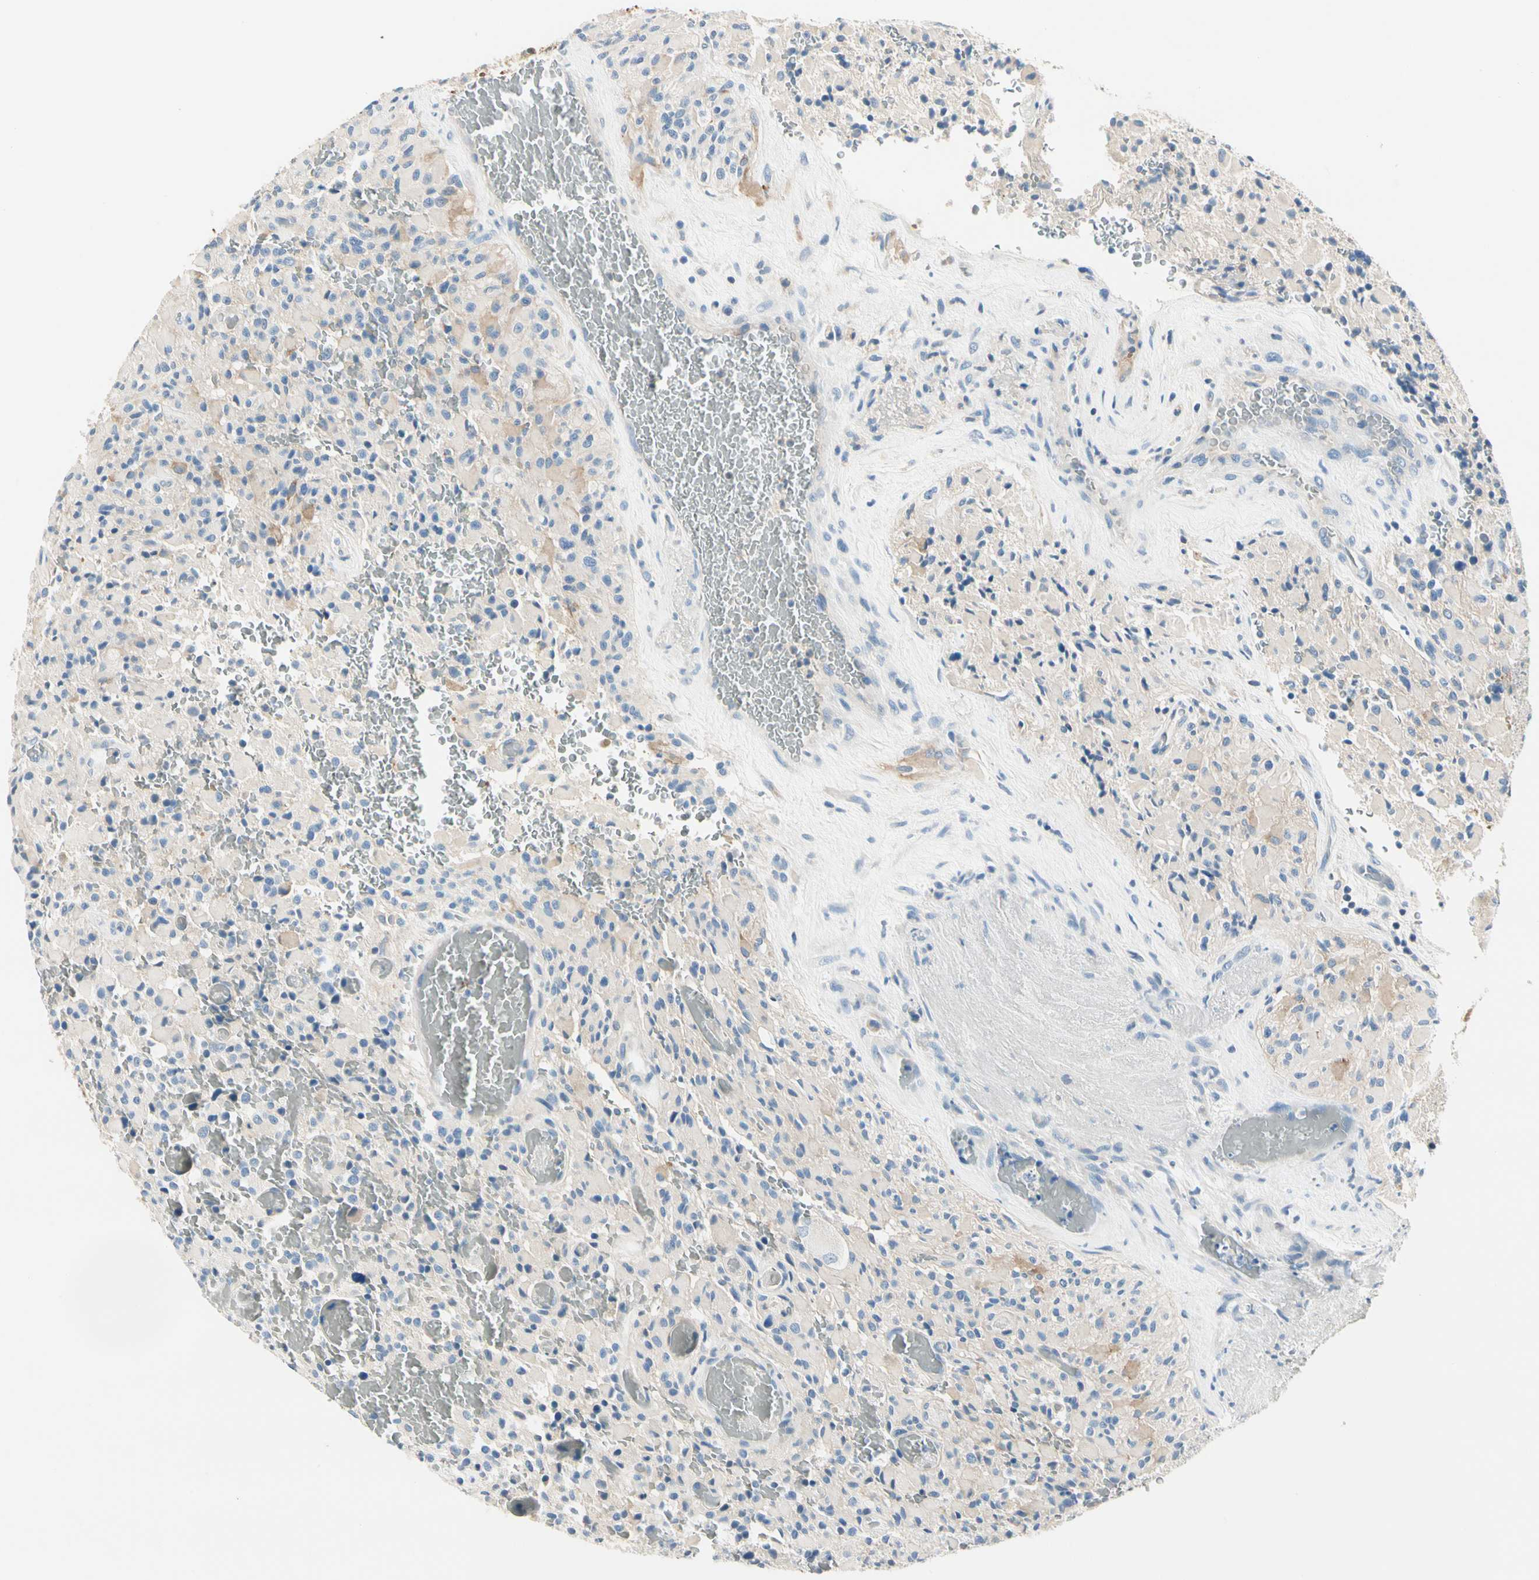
{"staining": {"intensity": "weak", "quantity": "<25%", "location": "cytoplasmic/membranous"}, "tissue": "glioma", "cell_type": "Tumor cells", "image_type": "cancer", "snomed": [{"axis": "morphology", "description": "Glioma, malignant, High grade"}, {"axis": "topography", "description": "Brain"}], "caption": "Human glioma stained for a protein using immunohistochemistry (IHC) reveals no staining in tumor cells.", "gene": "TGFBR3", "patient": {"sex": "male", "age": 71}}